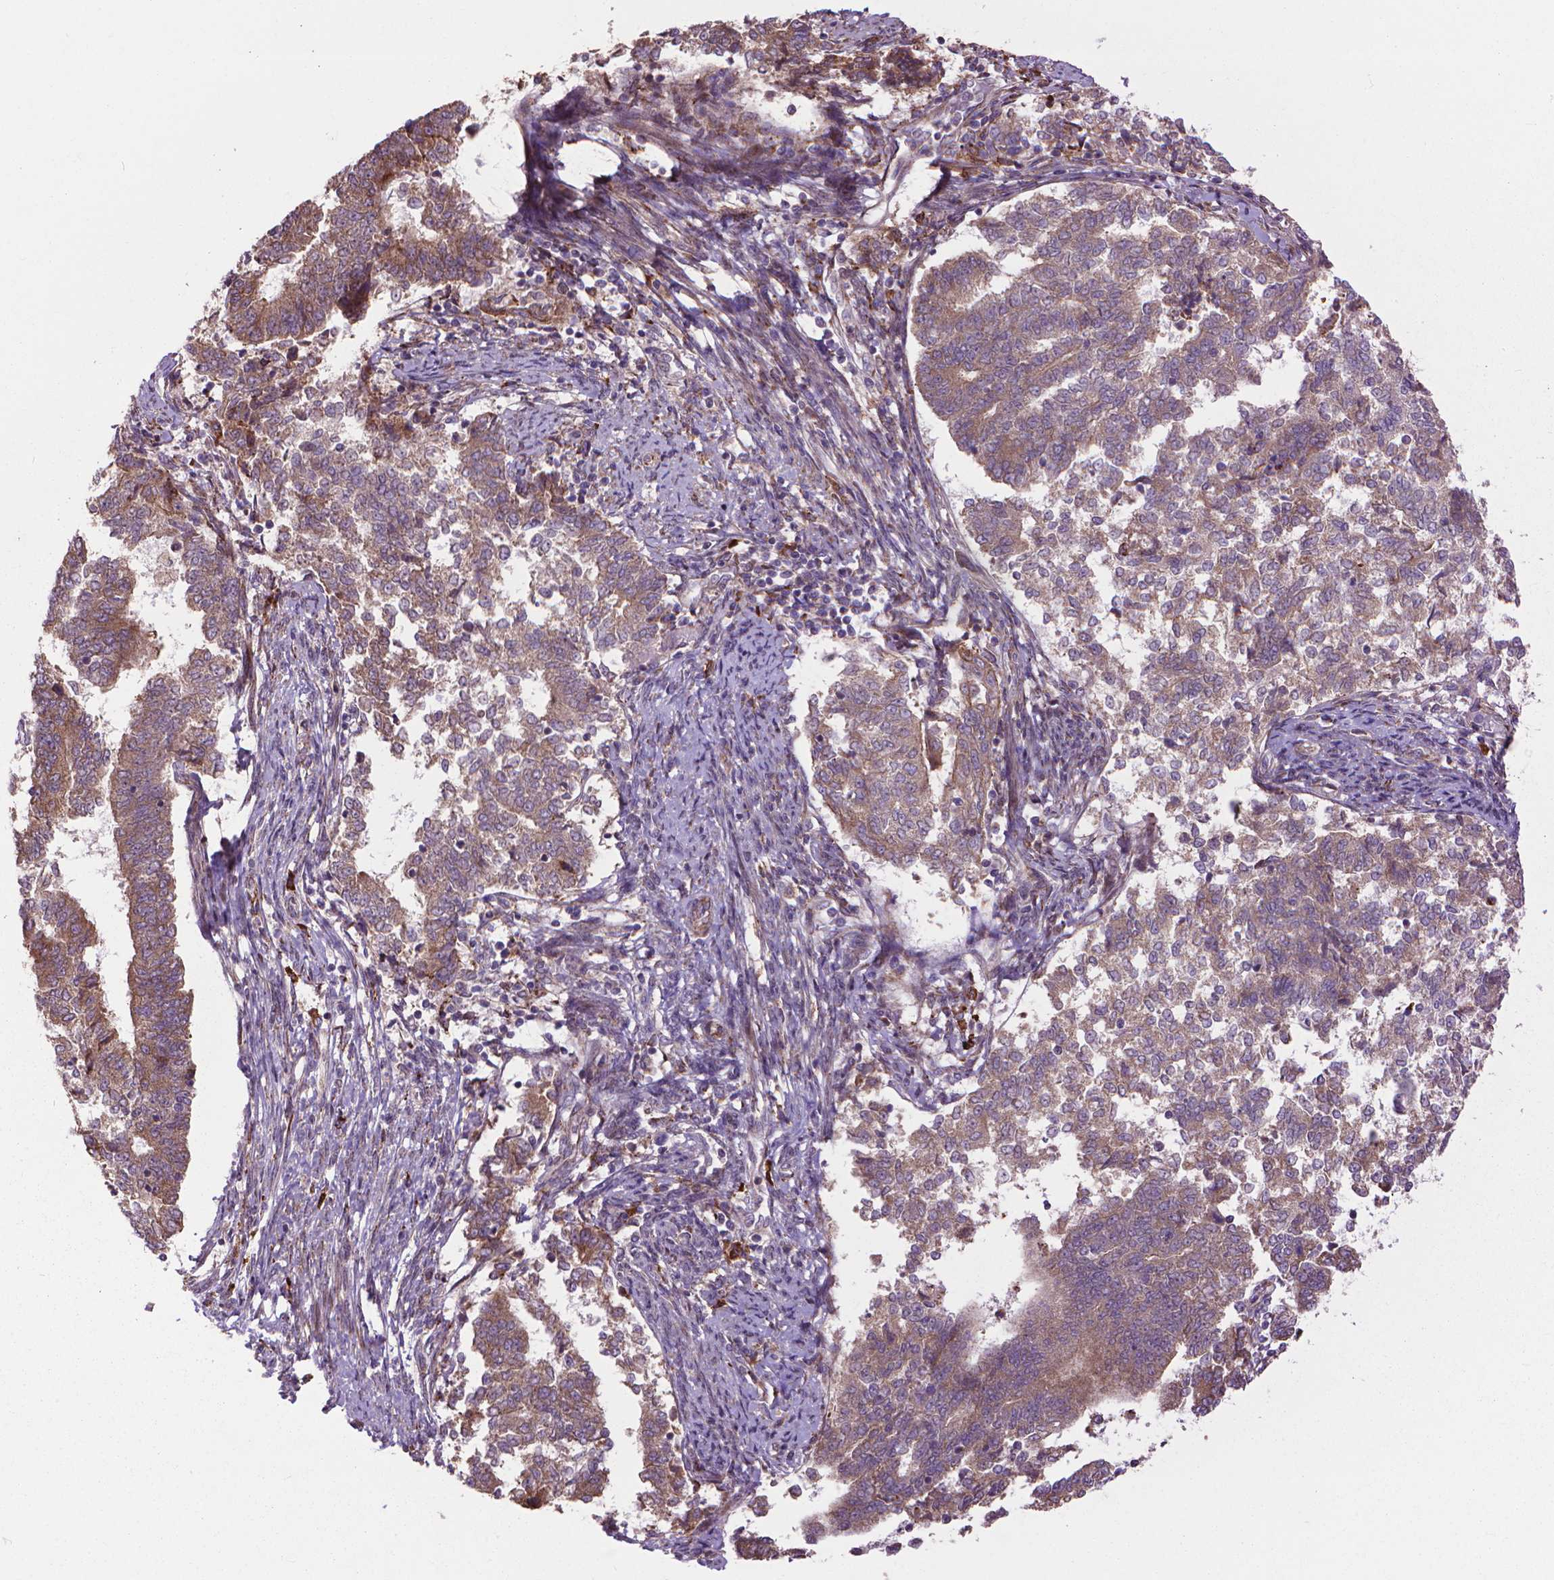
{"staining": {"intensity": "weak", "quantity": ">75%", "location": "cytoplasmic/membranous"}, "tissue": "endometrial cancer", "cell_type": "Tumor cells", "image_type": "cancer", "snomed": [{"axis": "morphology", "description": "Adenocarcinoma, NOS"}, {"axis": "topography", "description": "Endometrium"}], "caption": "This is a photomicrograph of immunohistochemistry (IHC) staining of endometrial cancer (adenocarcinoma), which shows weak positivity in the cytoplasmic/membranous of tumor cells.", "gene": "MYH14", "patient": {"sex": "female", "age": 65}}